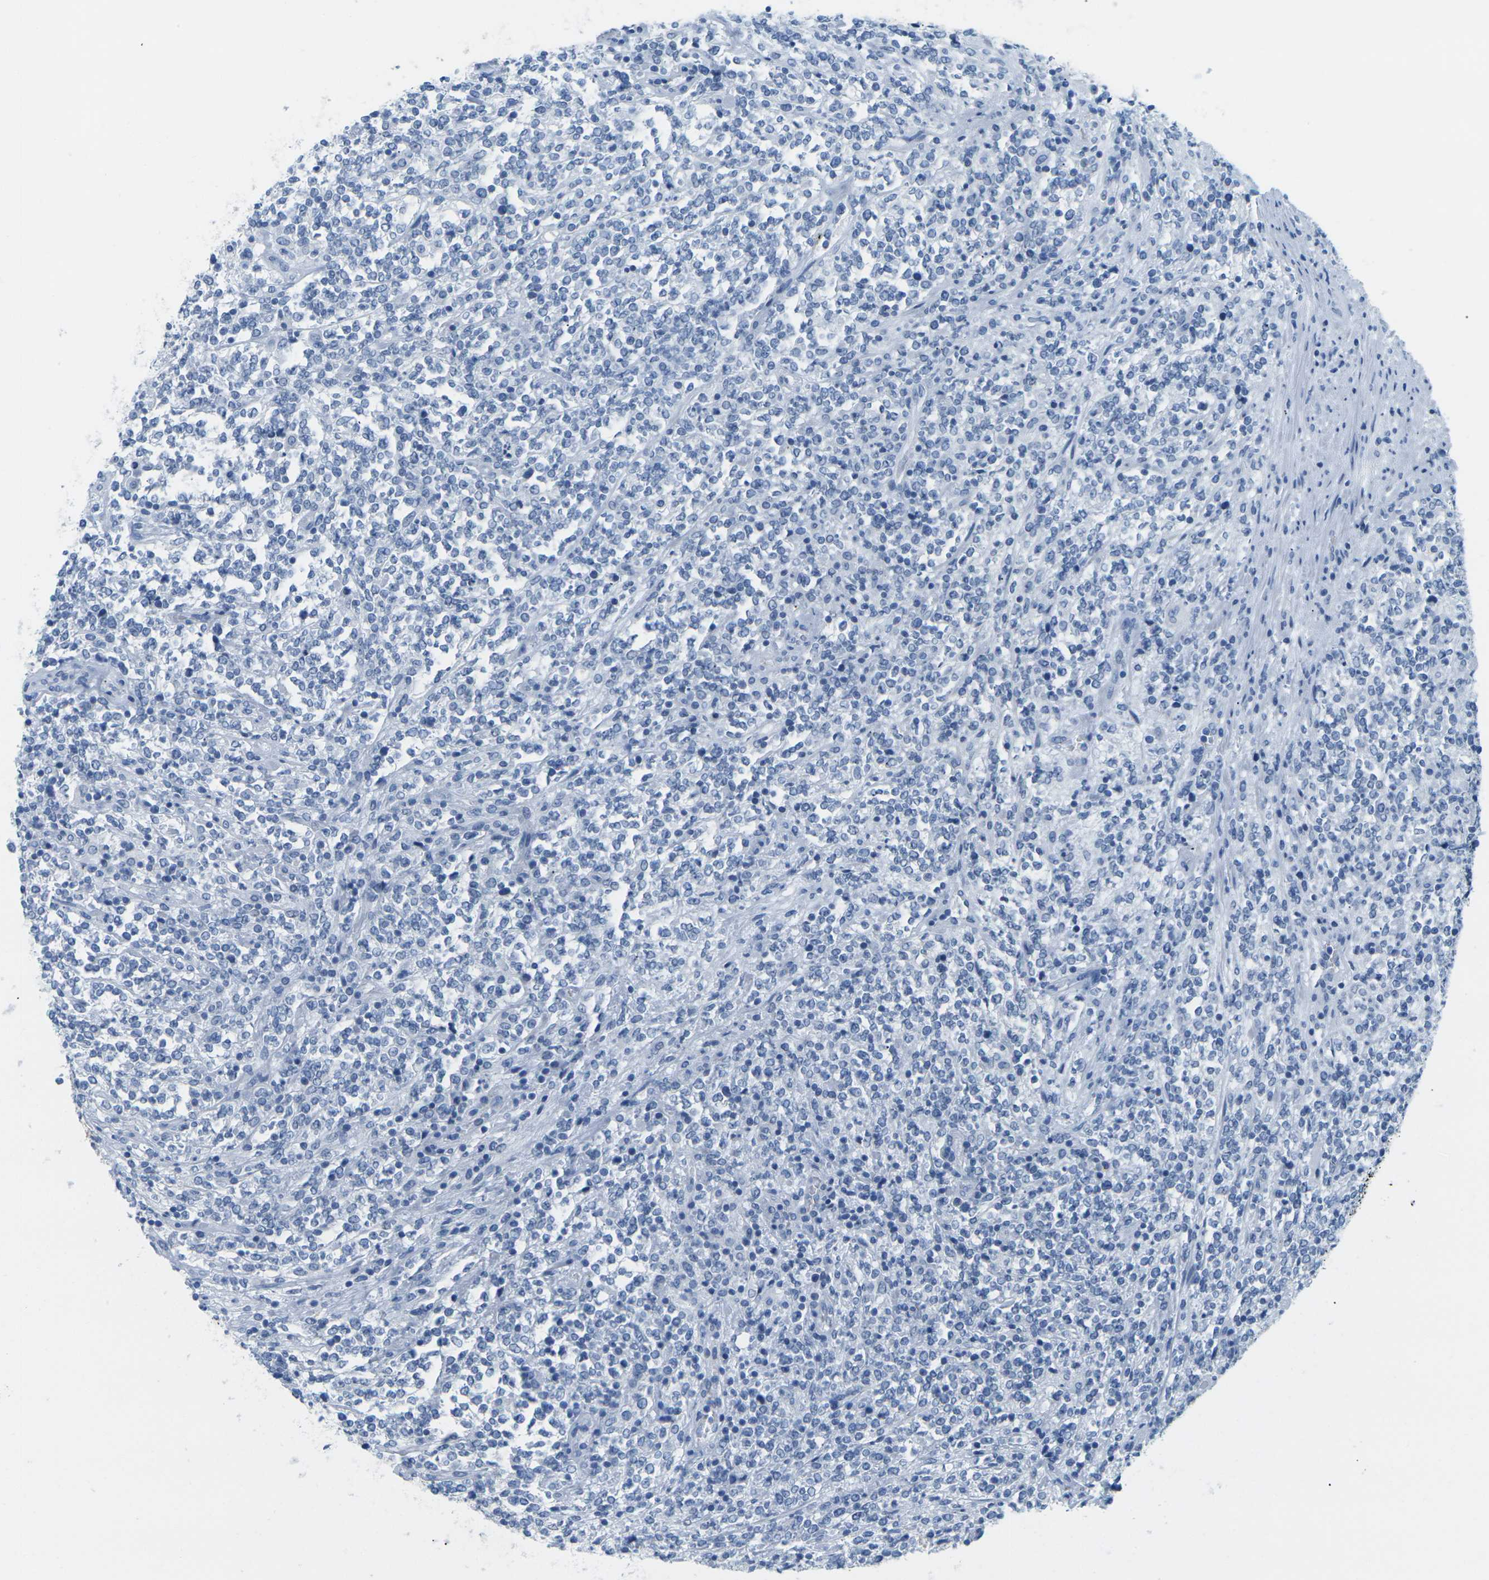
{"staining": {"intensity": "negative", "quantity": "none", "location": "none"}, "tissue": "lymphoma", "cell_type": "Tumor cells", "image_type": "cancer", "snomed": [{"axis": "morphology", "description": "Malignant lymphoma, non-Hodgkin's type, High grade"}, {"axis": "topography", "description": "Soft tissue"}], "caption": "This is an immunohistochemistry histopathology image of high-grade malignant lymphoma, non-Hodgkin's type. There is no staining in tumor cells.", "gene": "CTAG1A", "patient": {"sex": "male", "age": 18}}